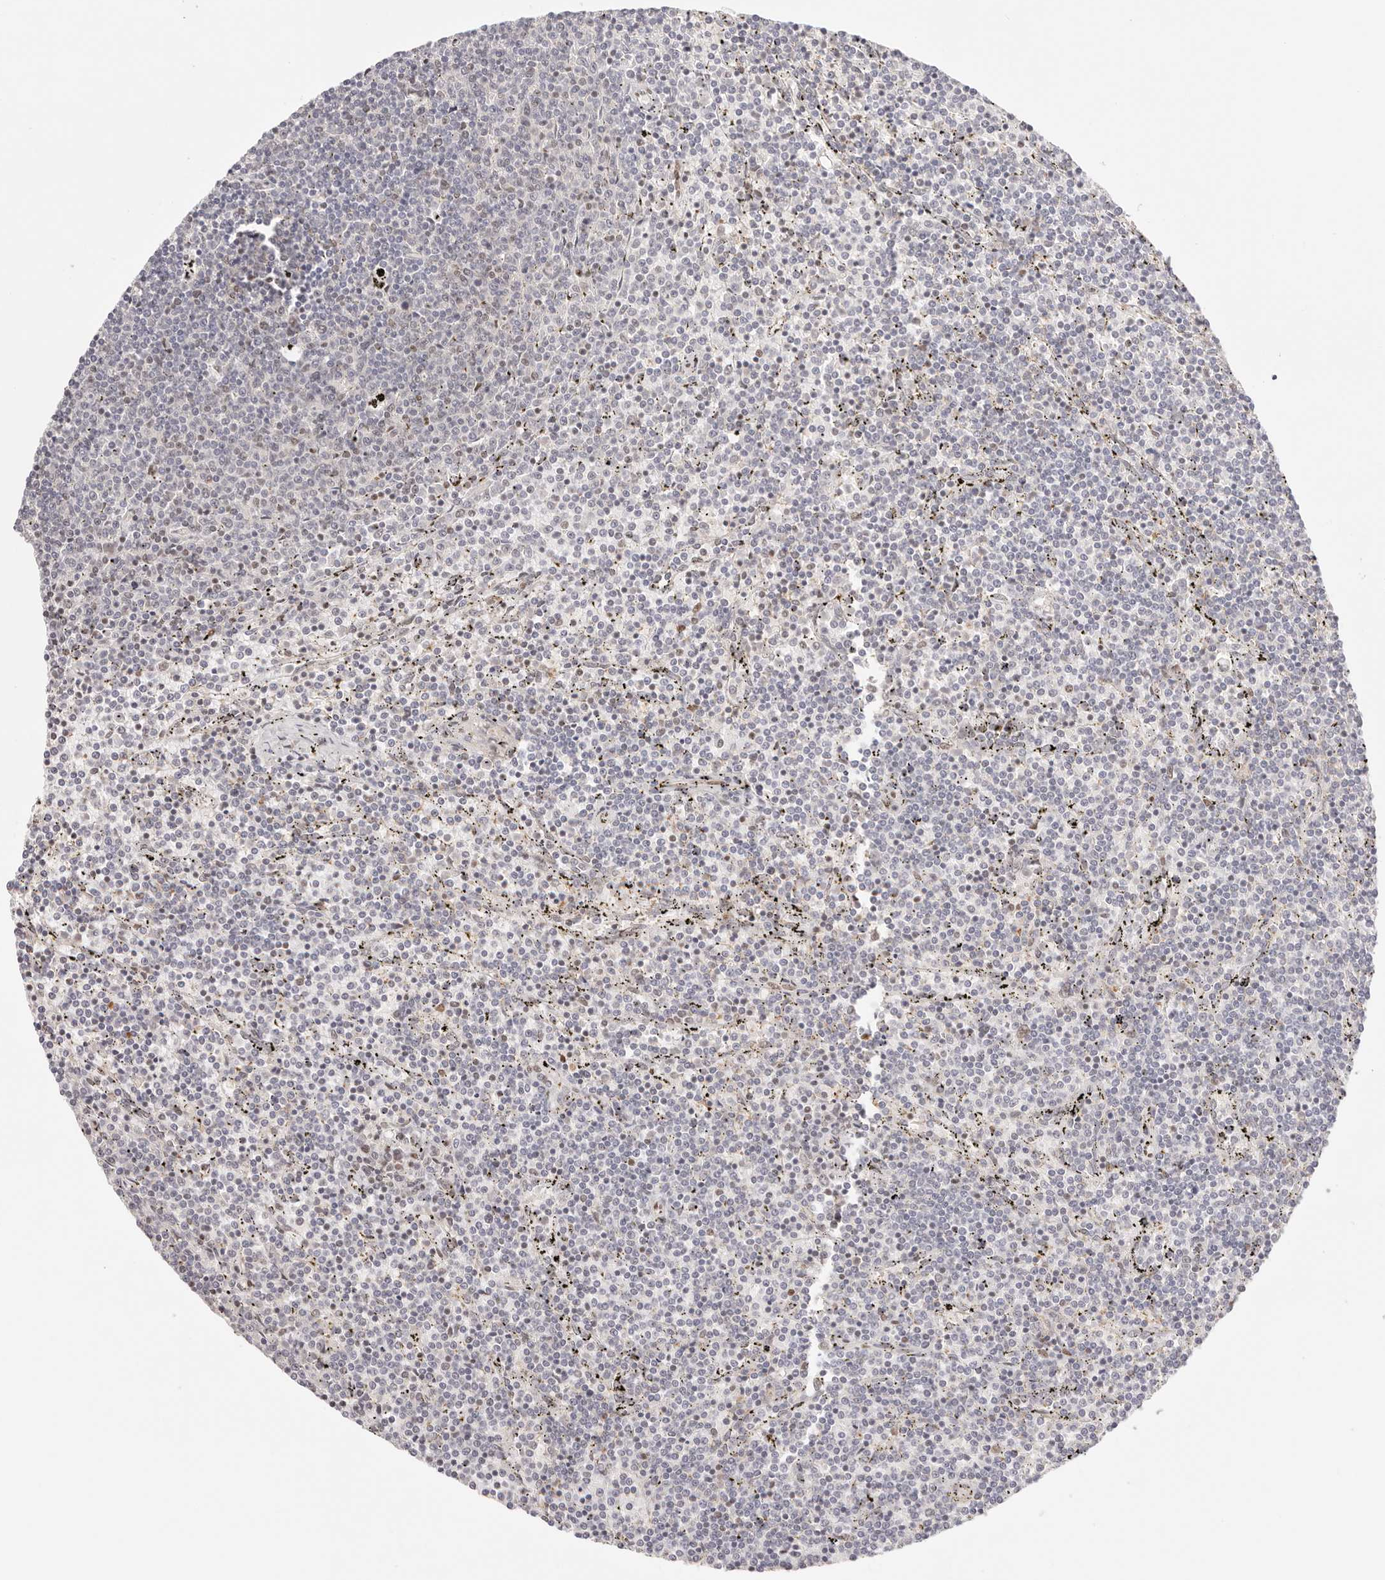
{"staining": {"intensity": "negative", "quantity": "none", "location": "none"}, "tissue": "lymphoma", "cell_type": "Tumor cells", "image_type": "cancer", "snomed": [{"axis": "morphology", "description": "Malignant lymphoma, non-Hodgkin's type, Low grade"}, {"axis": "topography", "description": "Spleen"}], "caption": "IHC of lymphoma reveals no expression in tumor cells.", "gene": "RFC3", "patient": {"sex": "female", "age": 50}}